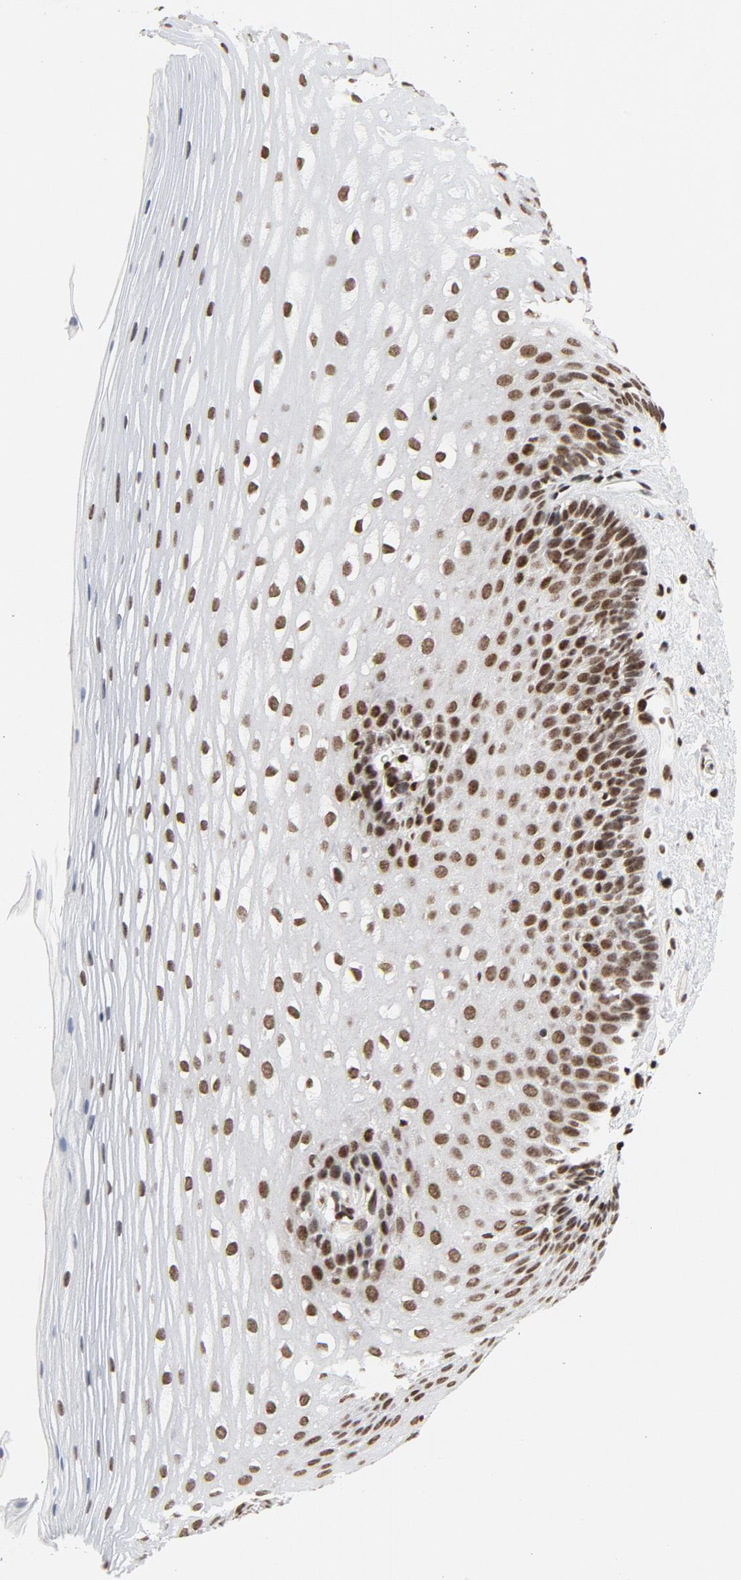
{"staining": {"intensity": "strong", "quantity": ">75%", "location": "nuclear"}, "tissue": "esophagus", "cell_type": "Squamous epithelial cells", "image_type": "normal", "snomed": [{"axis": "morphology", "description": "Normal tissue, NOS"}, {"axis": "topography", "description": "Esophagus"}], "caption": "Immunohistochemical staining of unremarkable esophagus demonstrates strong nuclear protein expression in approximately >75% of squamous epithelial cells. The staining is performed using DAB (3,3'-diaminobenzidine) brown chromogen to label protein expression. The nuclei are counter-stained blue using hematoxylin.", "gene": "ERCC1", "patient": {"sex": "female", "age": 70}}